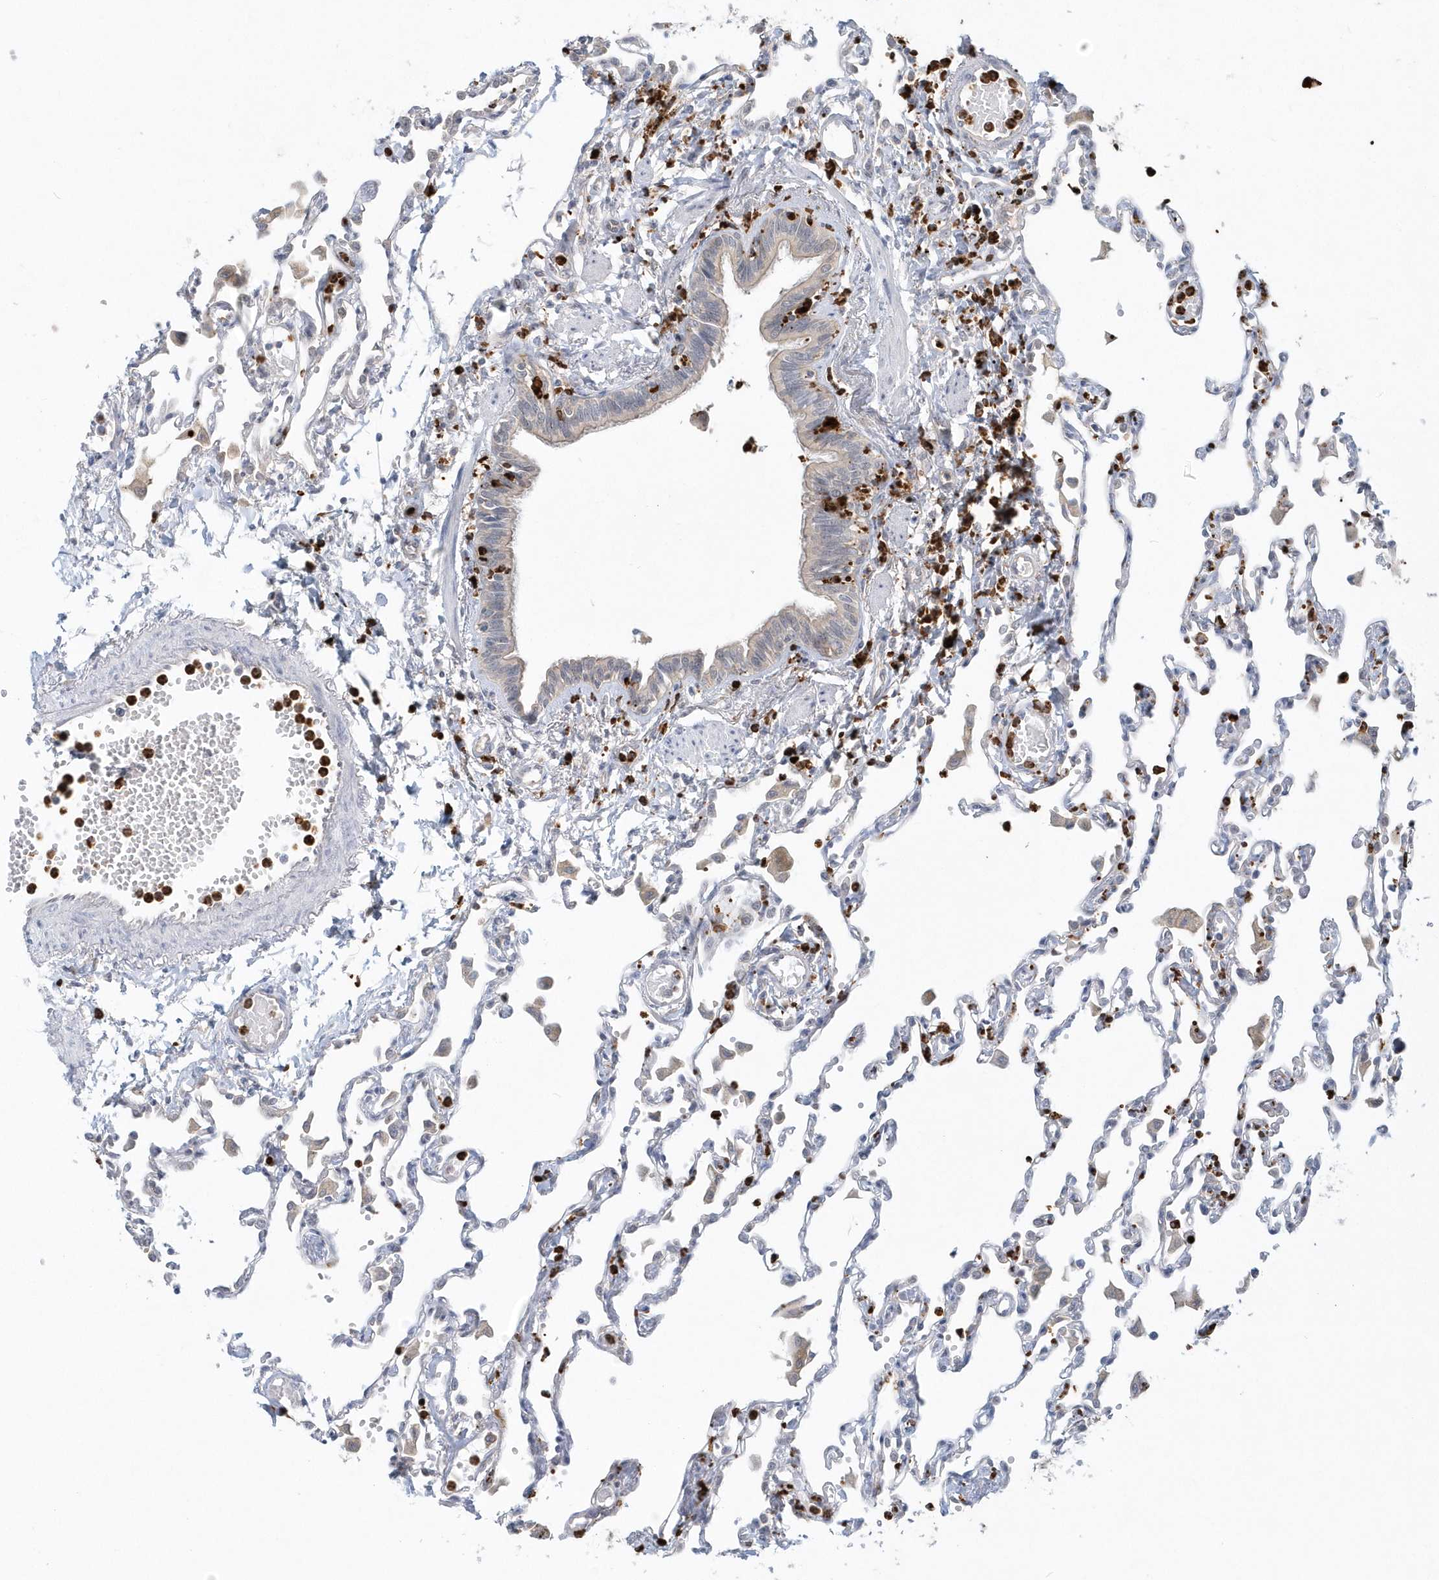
{"staining": {"intensity": "negative", "quantity": "none", "location": "none"}, "tissue": "lung", "cell_type": "Alveolar cells", "image_type": "normal", "snomed": [{"axis": "morphology", "description": "Normal tissue, NOS"}, {"axis": "topography", "description": "Bronchus"}, {"axis": "topography", "description": "Lung"}], "caption": "This histopathology image is of benign lung stained with immunohistochemistry to label a protein in brown with the nuclei are counter-stained blue. There is no positivity in alveolar cells.", "gene": "RNF7", "patient": {"sex": "female", "age": 49}}